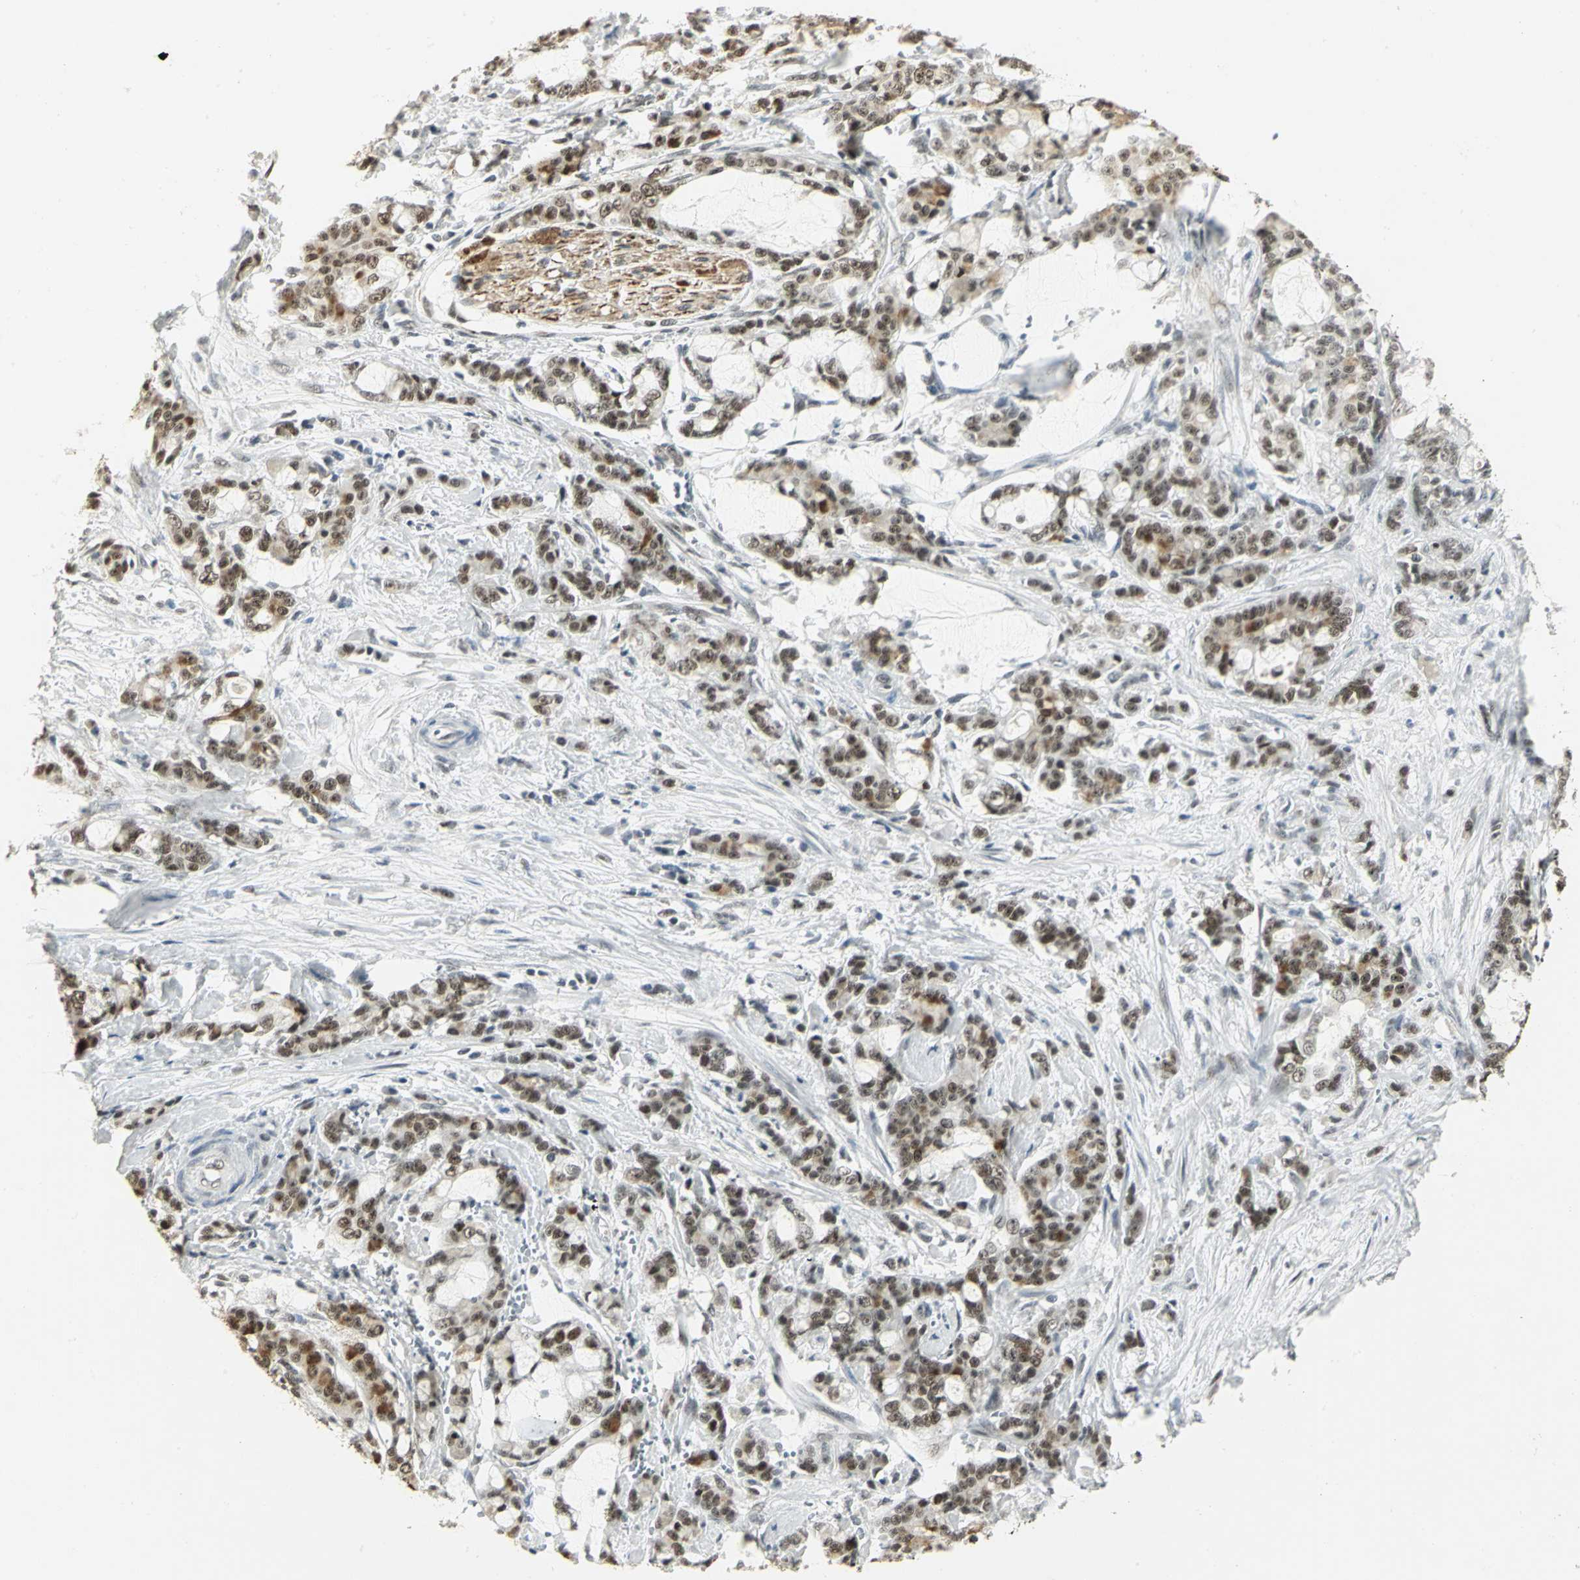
{"staining": {"intensity": "strong", "quantity": ">75%", "location": "nuclear"}, "tissue": "pancreatic cancer", "cell_type": "Tumor cells", "image_type": "cancer", "snomed": [{"axis": "morphology", "description": "Adenocarcinoma, NOS"}, {"axis": "topography", "description": "Pancreas"}], "caption": "Human pancreatic cancer (adenocarcinoma) stained for a protein (brown) demonstrates strong nuclear positive staining in approximately >75% of tumor cells.", "gene": "CBX3", "patient": {"sex": "female", "age": 73}}